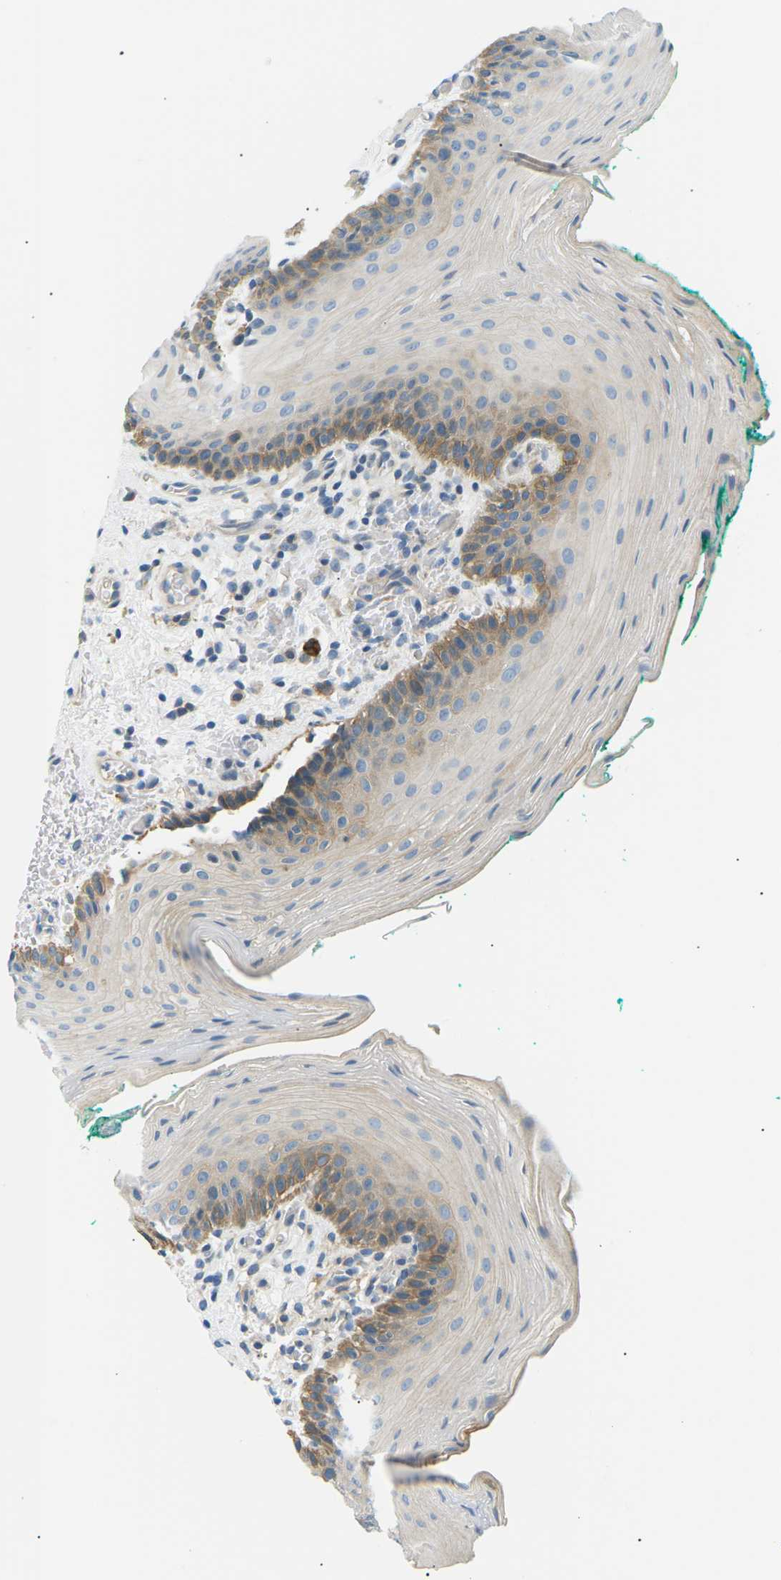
{"staining": {"intensity": "moderate", "quantity": "<25%", "location": "cytoplasmic/membranous"}, "tissue": "oral mucosa", "cell_type": "Squamous epithelial cells", "image_type": "normal", "snomed": [{"axis": "morphology", "description": "Normal tissue, NOS"}, {"axis": "topography", "description": "Oral tissue"}], "caption": "This histopathology image reveals unremarkable oral mucosa stained with immunohistochemistry to label a protein in brown. The cytoplasmic/membranous of squamous epithelial cells show moderate positivity for the protein. Nuclei are counter-stained blue.", "gene": "TBC1D8", "patient": {"sex": "male", "age": 58}}